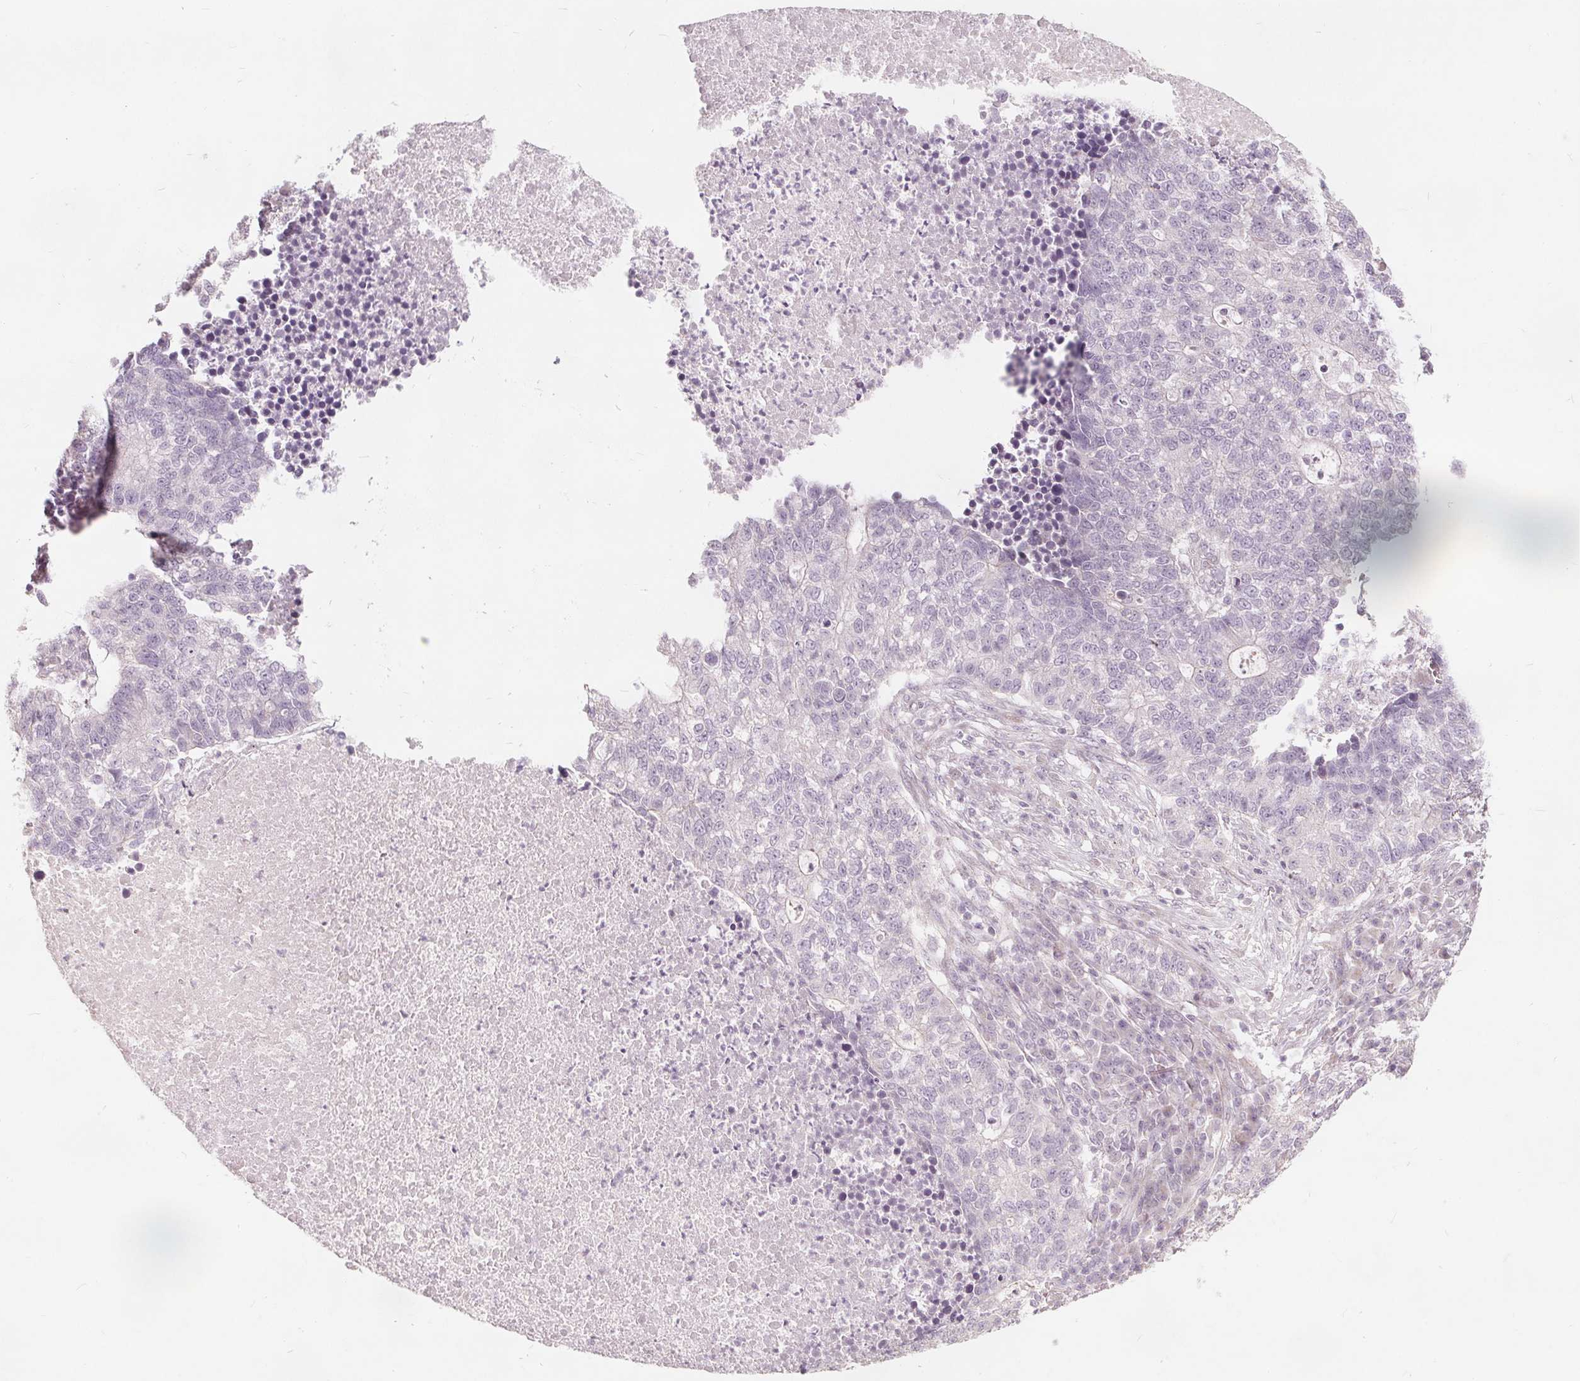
{"staining": {"intensity": "negative", "quantity": "none", "location": "none"}, "tissue": "lung cancer", "cell_type": "Tumor cells", "image_type": "cancer", "snomed": [{"axis": "morphology", "description": "Adenocarcinoma, NOS"}, {"axis": "topography", "description": "Lung"}], "caption": "Immunohistochemical staining of human lung cancer (adenocarcinoma) displays no significant positivity in tumor cells.", "gene": "PTPRT", "patient": {"sex": "male", "age": 57}}